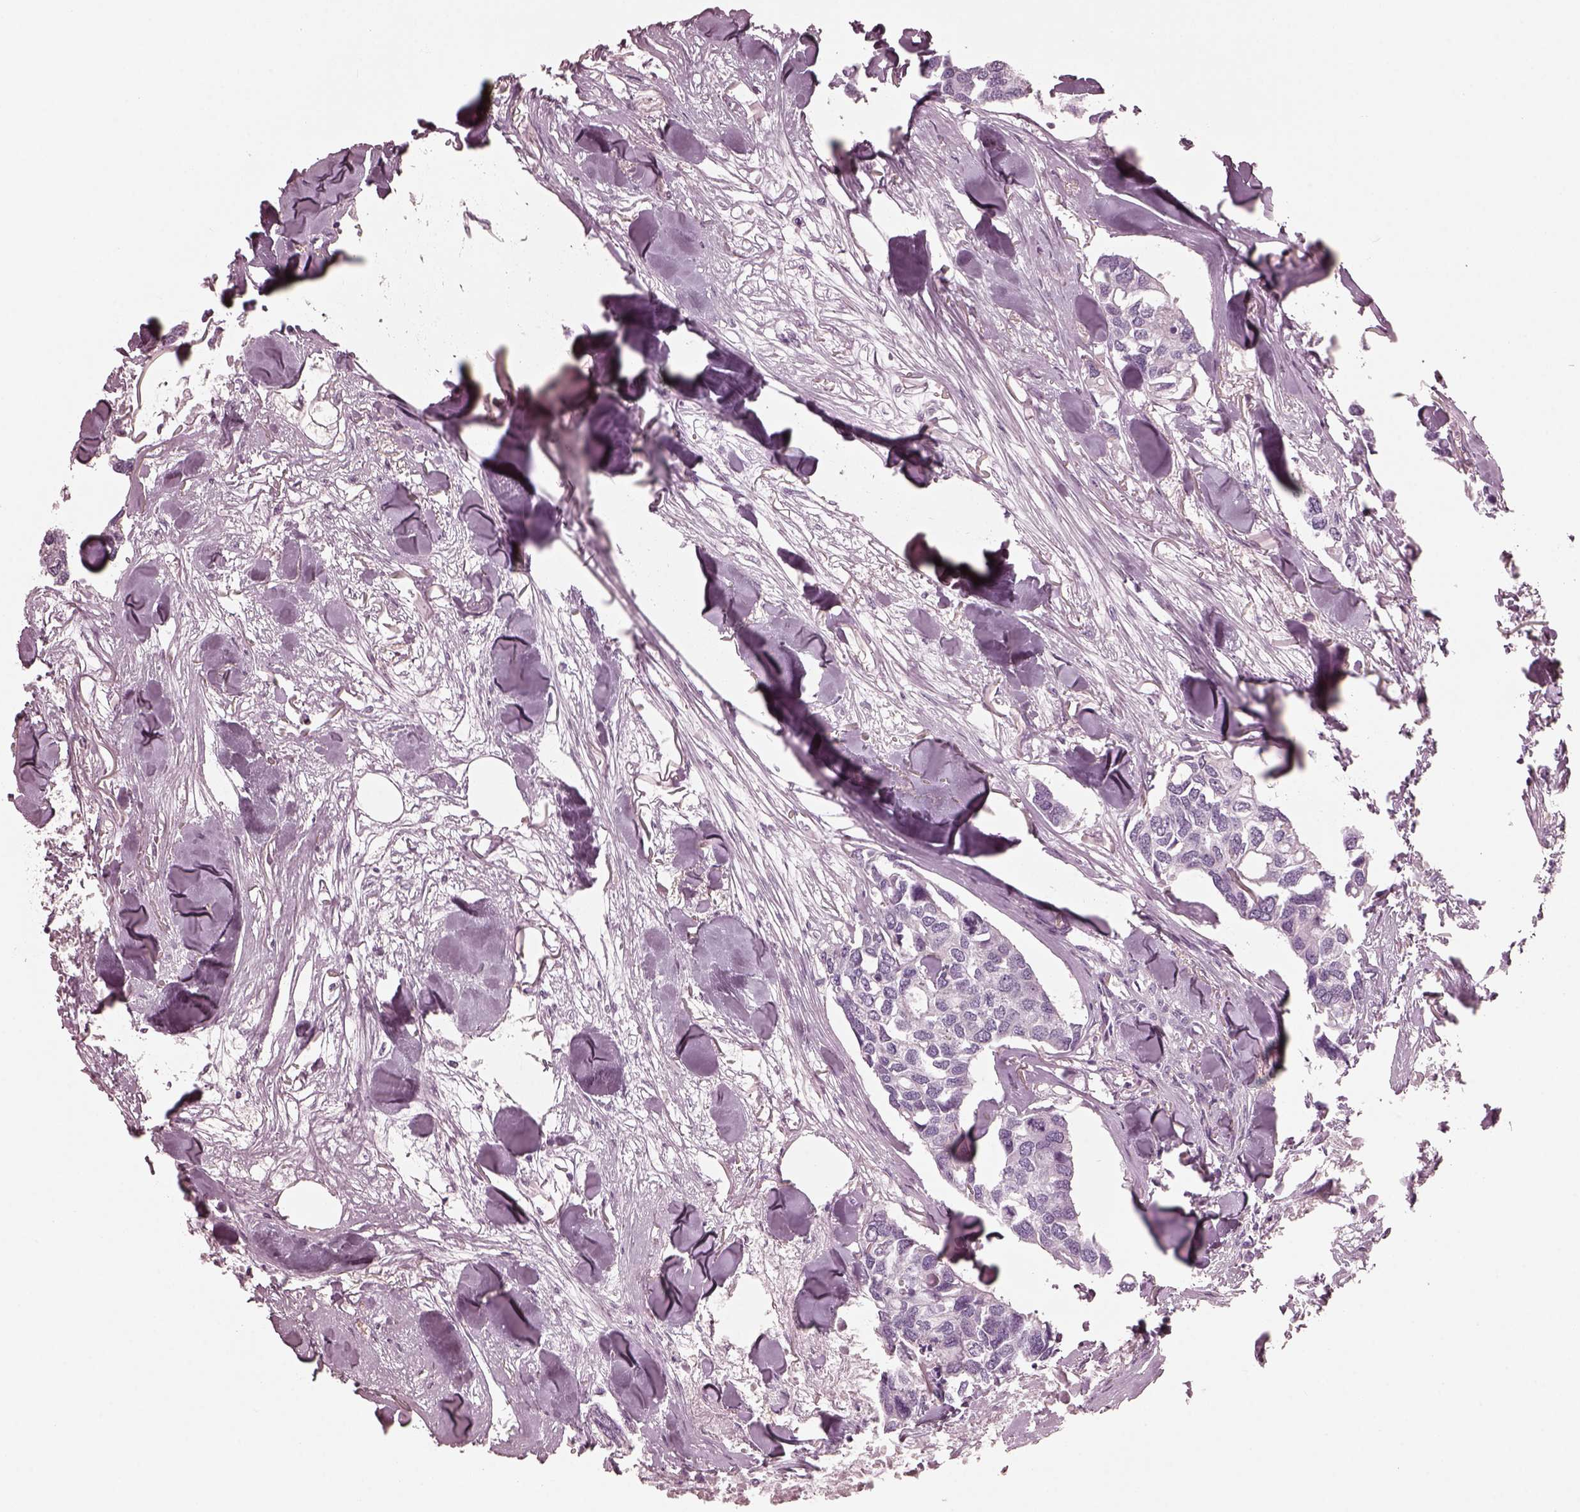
{"staining": {"intensity": "negative", "quantity": "none", "location": "none"}, "tissue": "breast cancer", "cell_type": "Tumor cells", "image_type": "cancer", "snomed": [{"axis": "morphology", "description": "Duct carcinoma"}, {"axis": "topography", "description": "Breast"}], "caption": "This histopathology image is of breast cancer stained with immunohistochemistry (IHC) to label a protein in brown with the nuclei are counter-stained blue. There is no expression in tumor cells.", "gene": "FABP9", "patient": {"sex": "female", "age": 83}}